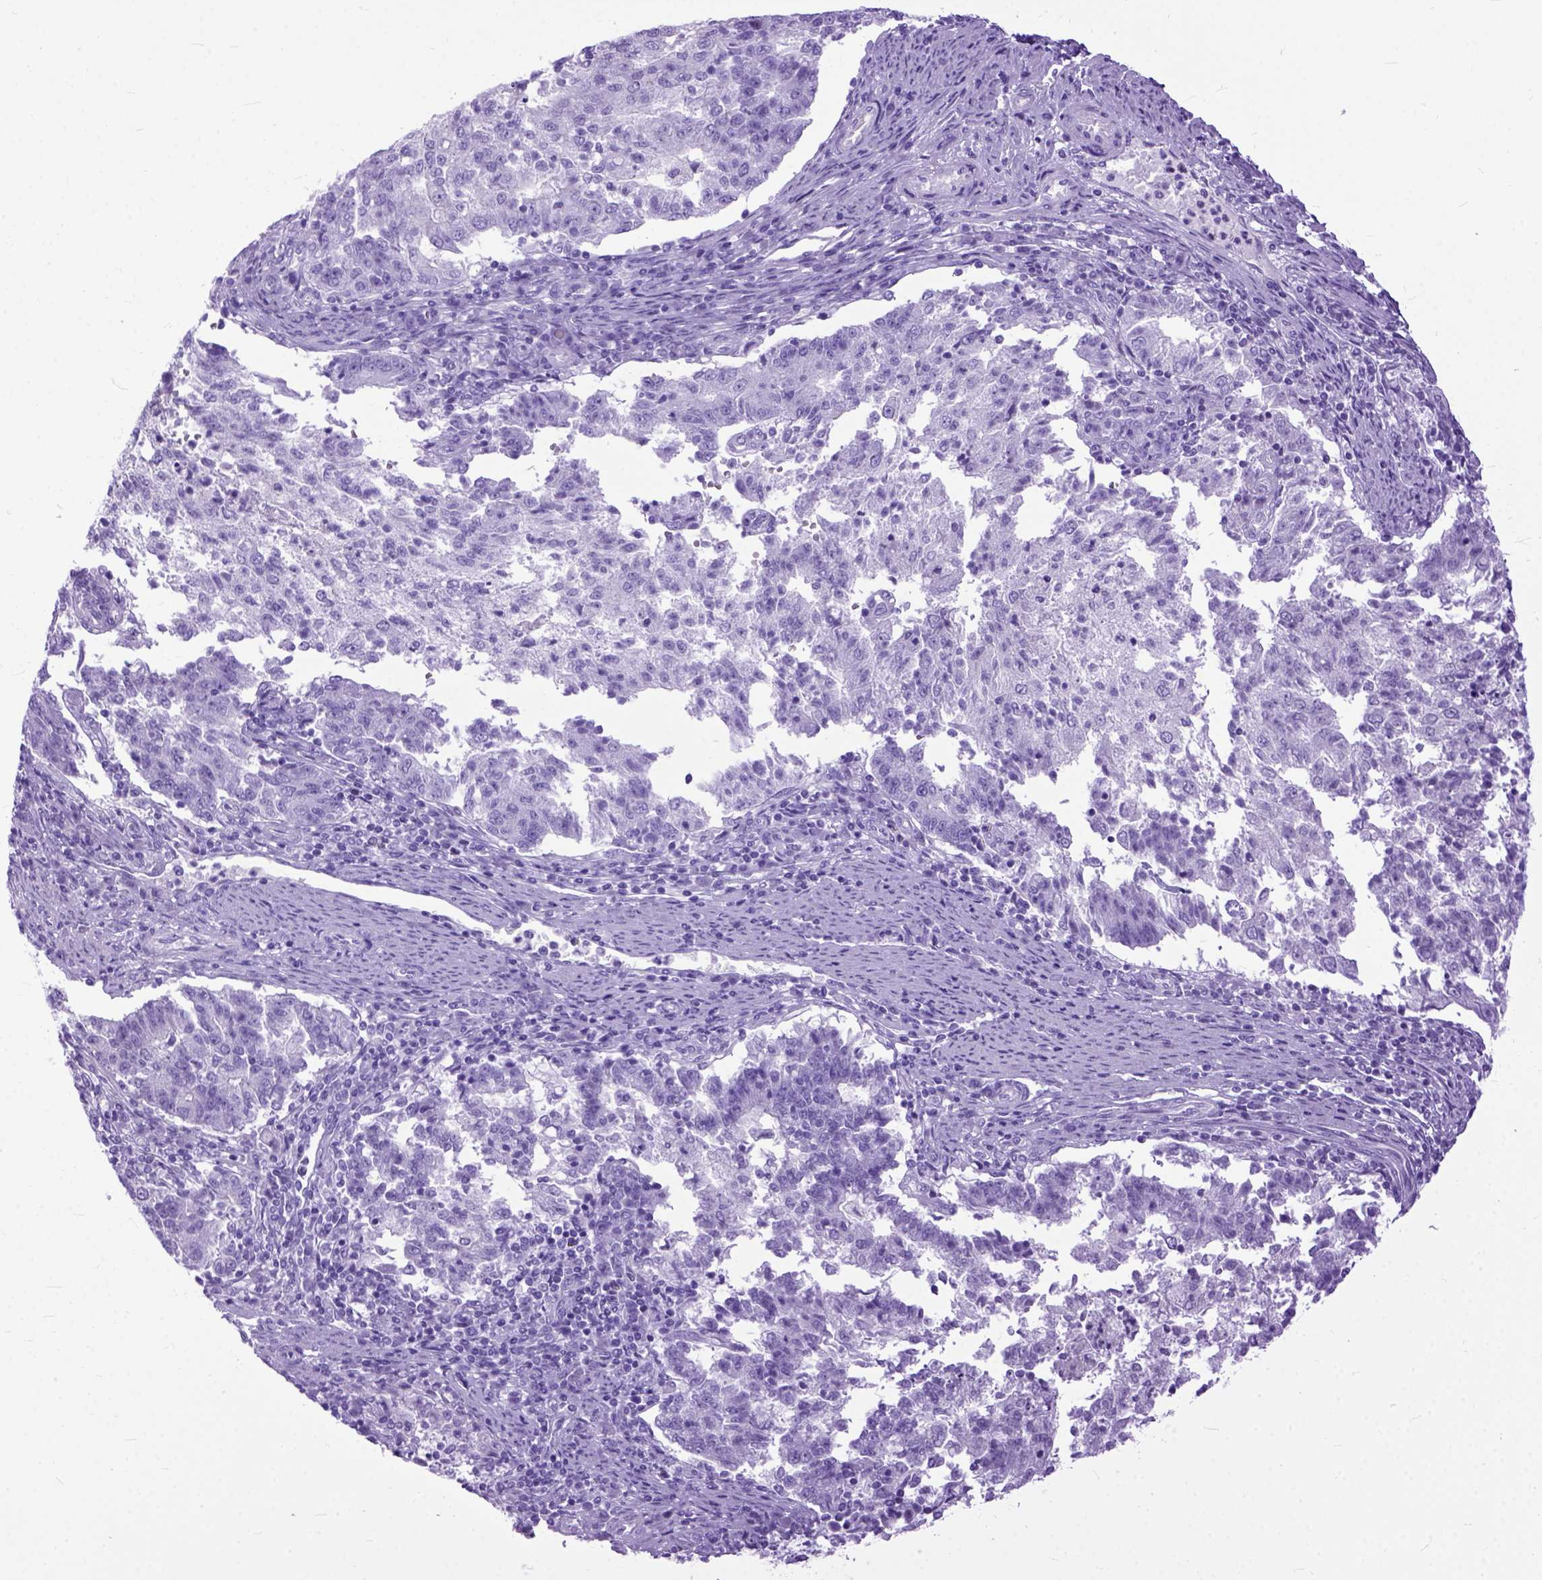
{"staining": {"intensity": "negative", "quantity": "none", "location": "none"}, "tissue": "endometrial cancer", "cell_type": "Tumor cells", "image_type": "cancer", "snomed": [{"axis": "morphology", "description": "Adenocarcinoma, NOS"}, {"axis": "topography", "description": "Endometrium"}], "caption": "Adenocarcinoma (endometrial) was stained to show a protein in brown. There is no significant staining in tumor cells. (DAB (3,3'-diaminobenzidine) immunohistochemistry, high magnification).", "gene": "GNGT1", "patient": {"sex": "female", "age": 82}}